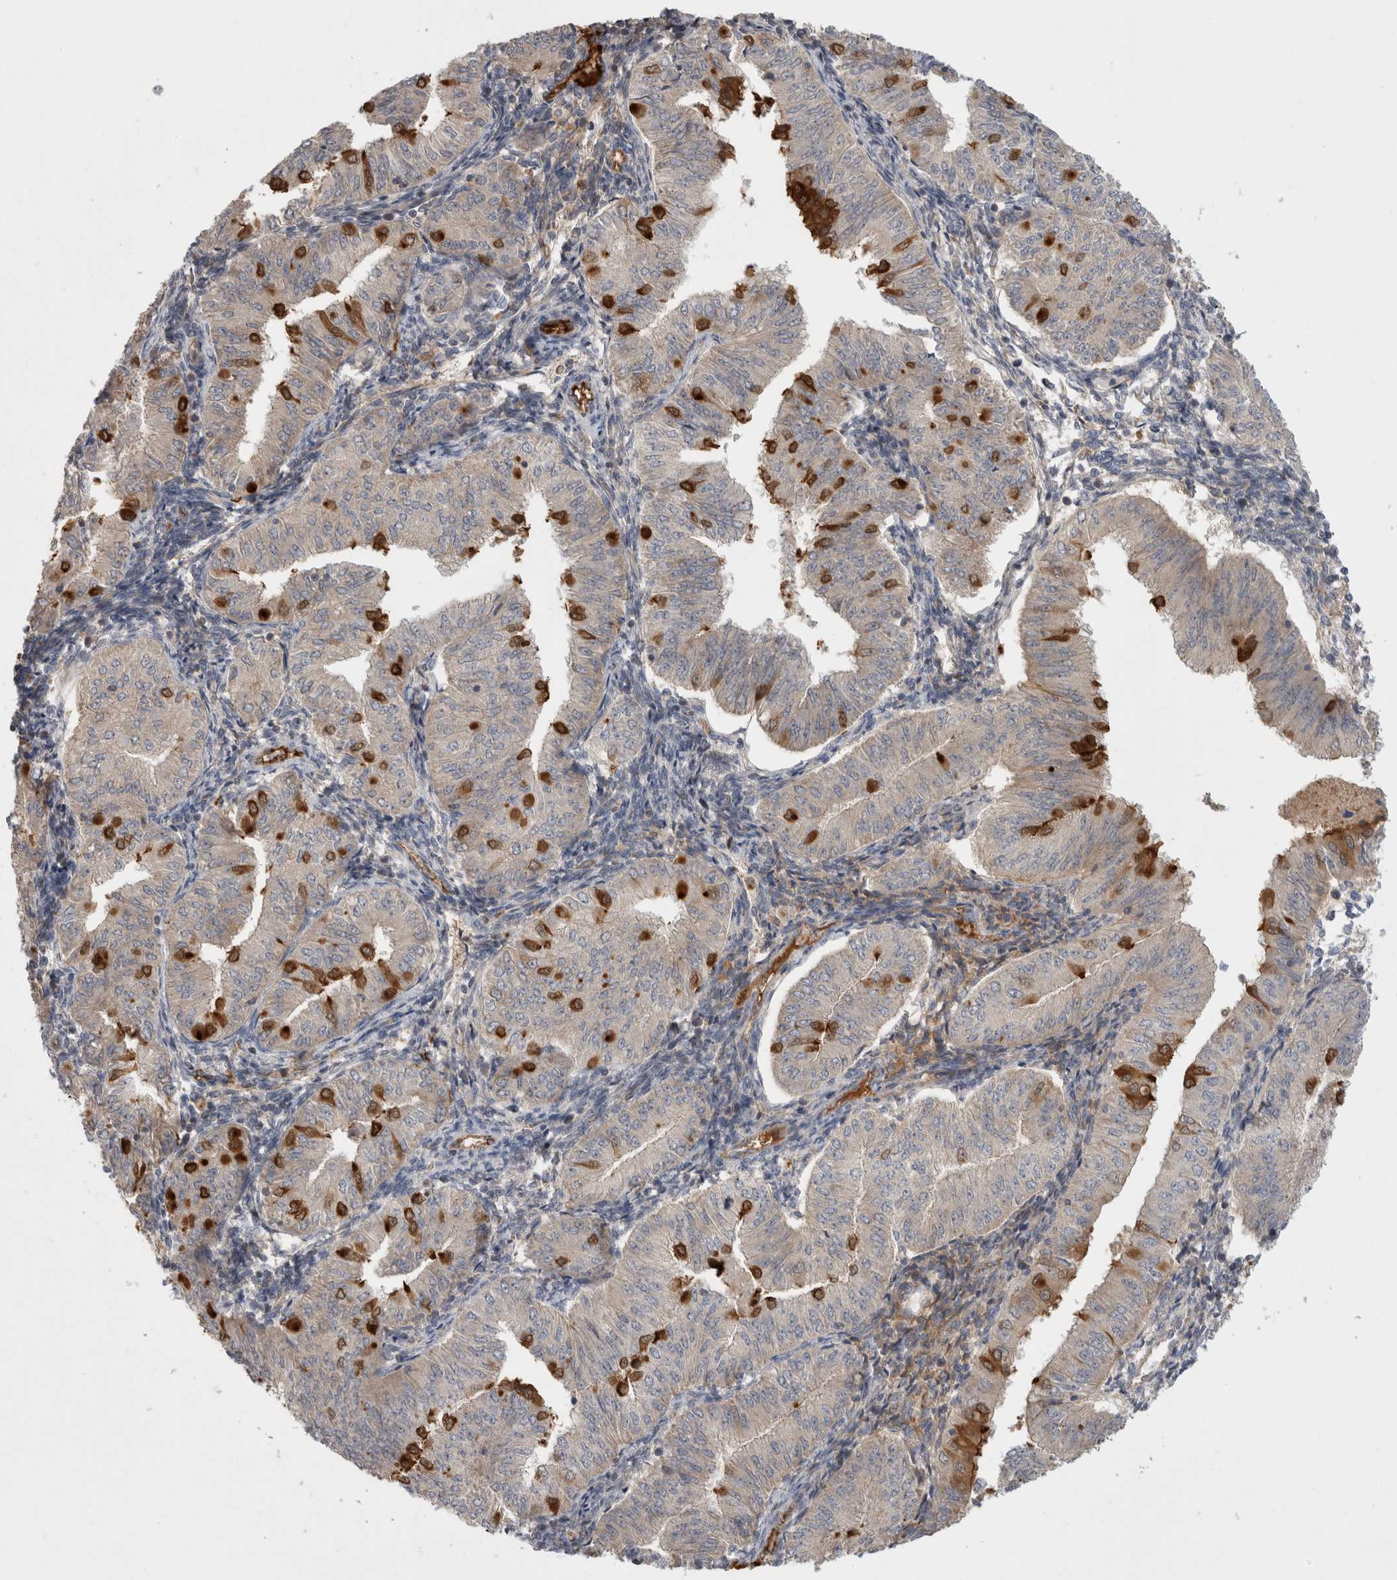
{"staining": {"intensity": "strong", "quantity": "<25%", "location": "cytoplasmic/membranous"}, "tissue": "endometrial cancer", "cell_type": "Tumor cells", "image_type": "cancer", "snomed": [{"axis": "morphology", "description": "Normal tissue, NOS"}, {"axis": "morphology", "description": "Adenocarcinoma, NOS"}, {"axis": "topography", "description": "Endometrium"}], "caption": "Strong cytoplasmic/membranous expression for a protein is appreciated in approximately <25% of tumor cells of endometrial adenocarcinoma using immunohistochemistry.", "gene": "DARS2", "patient": {"sex": "female", "age": 53}}